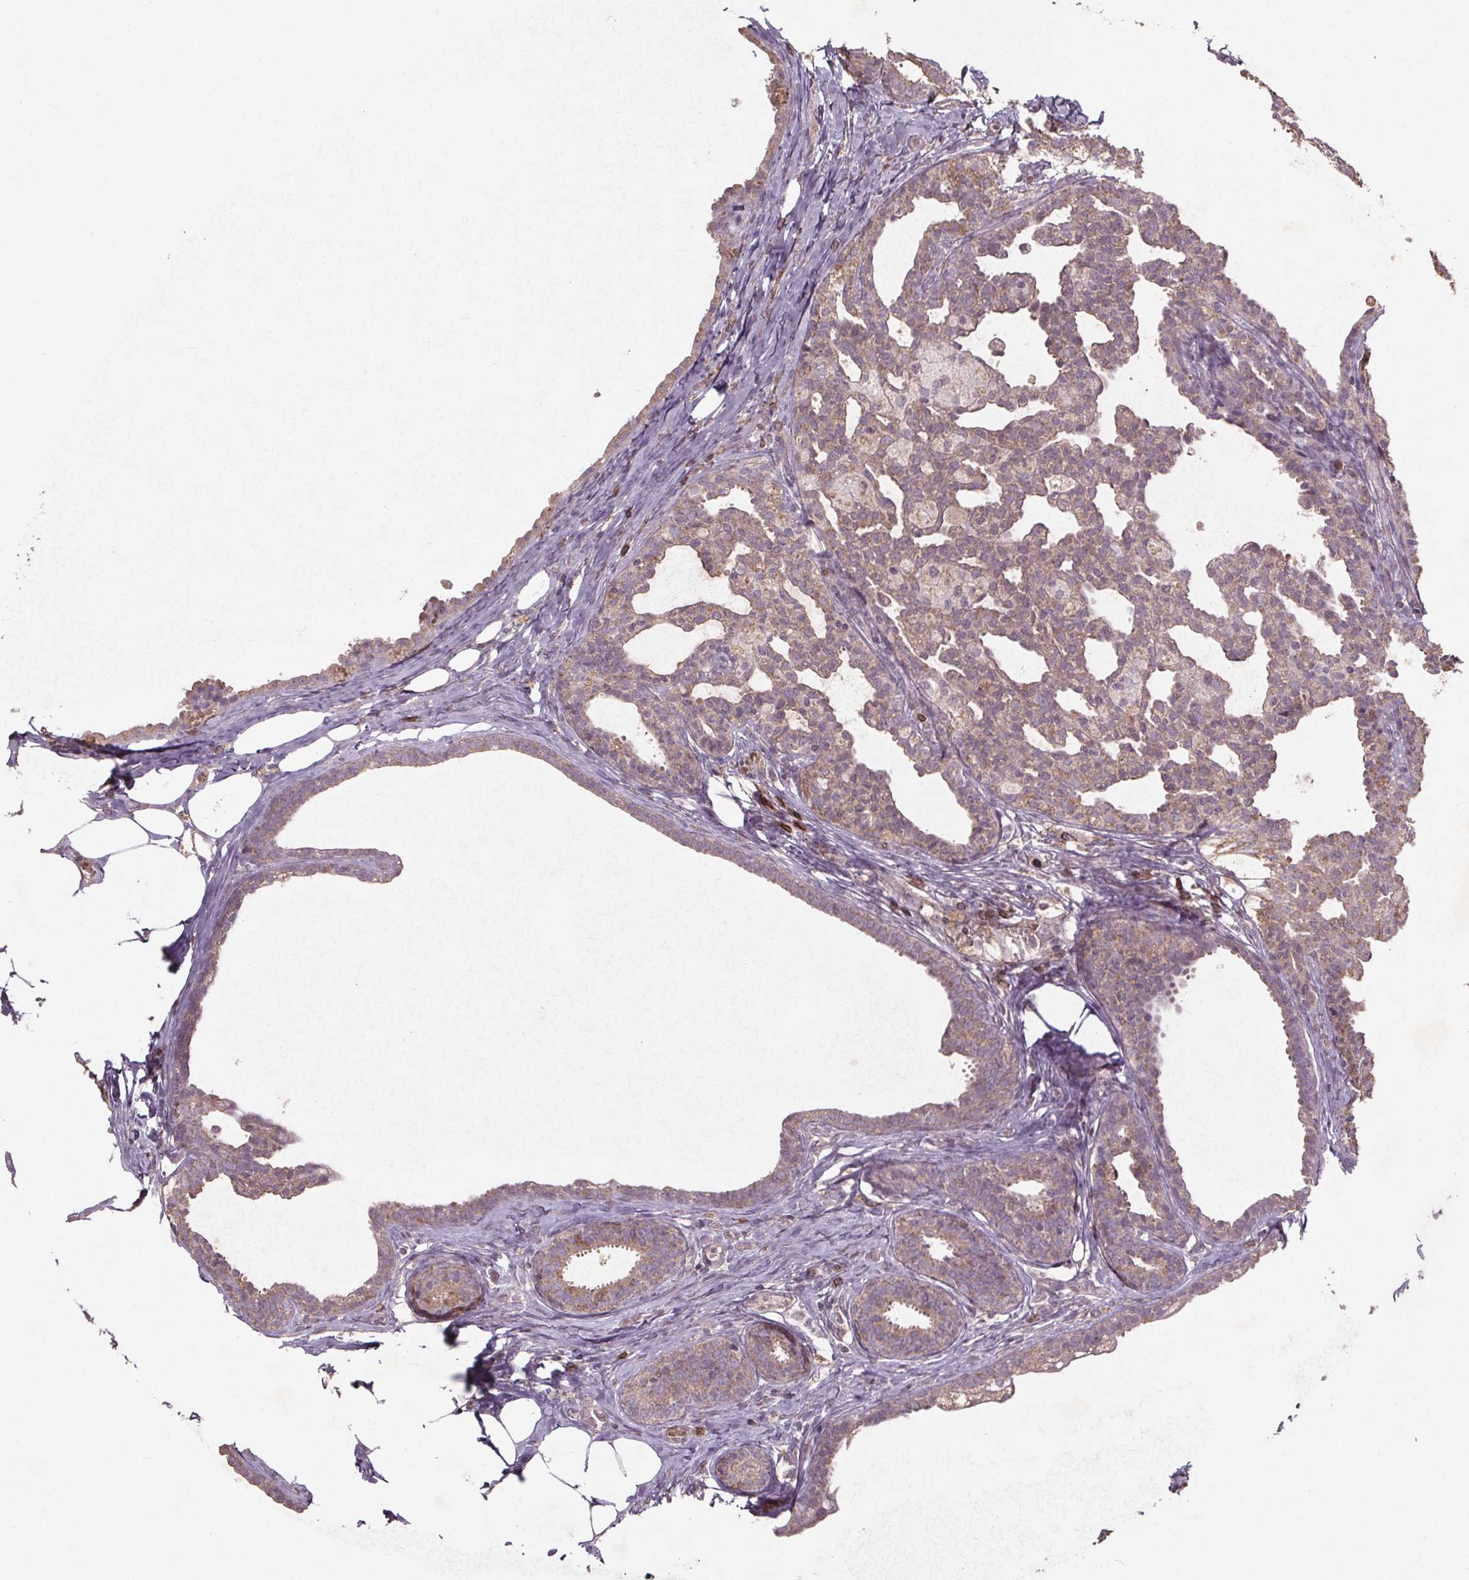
{"staining": {"intensity": "weak", "quantity": "25%-75%", "location": "cytoplasmic/membranous"}, "tissue": "breast cancer", "cell_type": "Tumor cells", "image_type": "cancer", "snomed": [{"axis": "morphology", "description": "Duct carcinoma"}, {"axis": "topography", "description": "Breast"}], "caption": "Tumor cells show weak cytoplasmic/membranous positivity in about 25%-75% of cells in breast cancer.", "gene": "STRN3", "patient": {"sex": "female", "age": 59}}